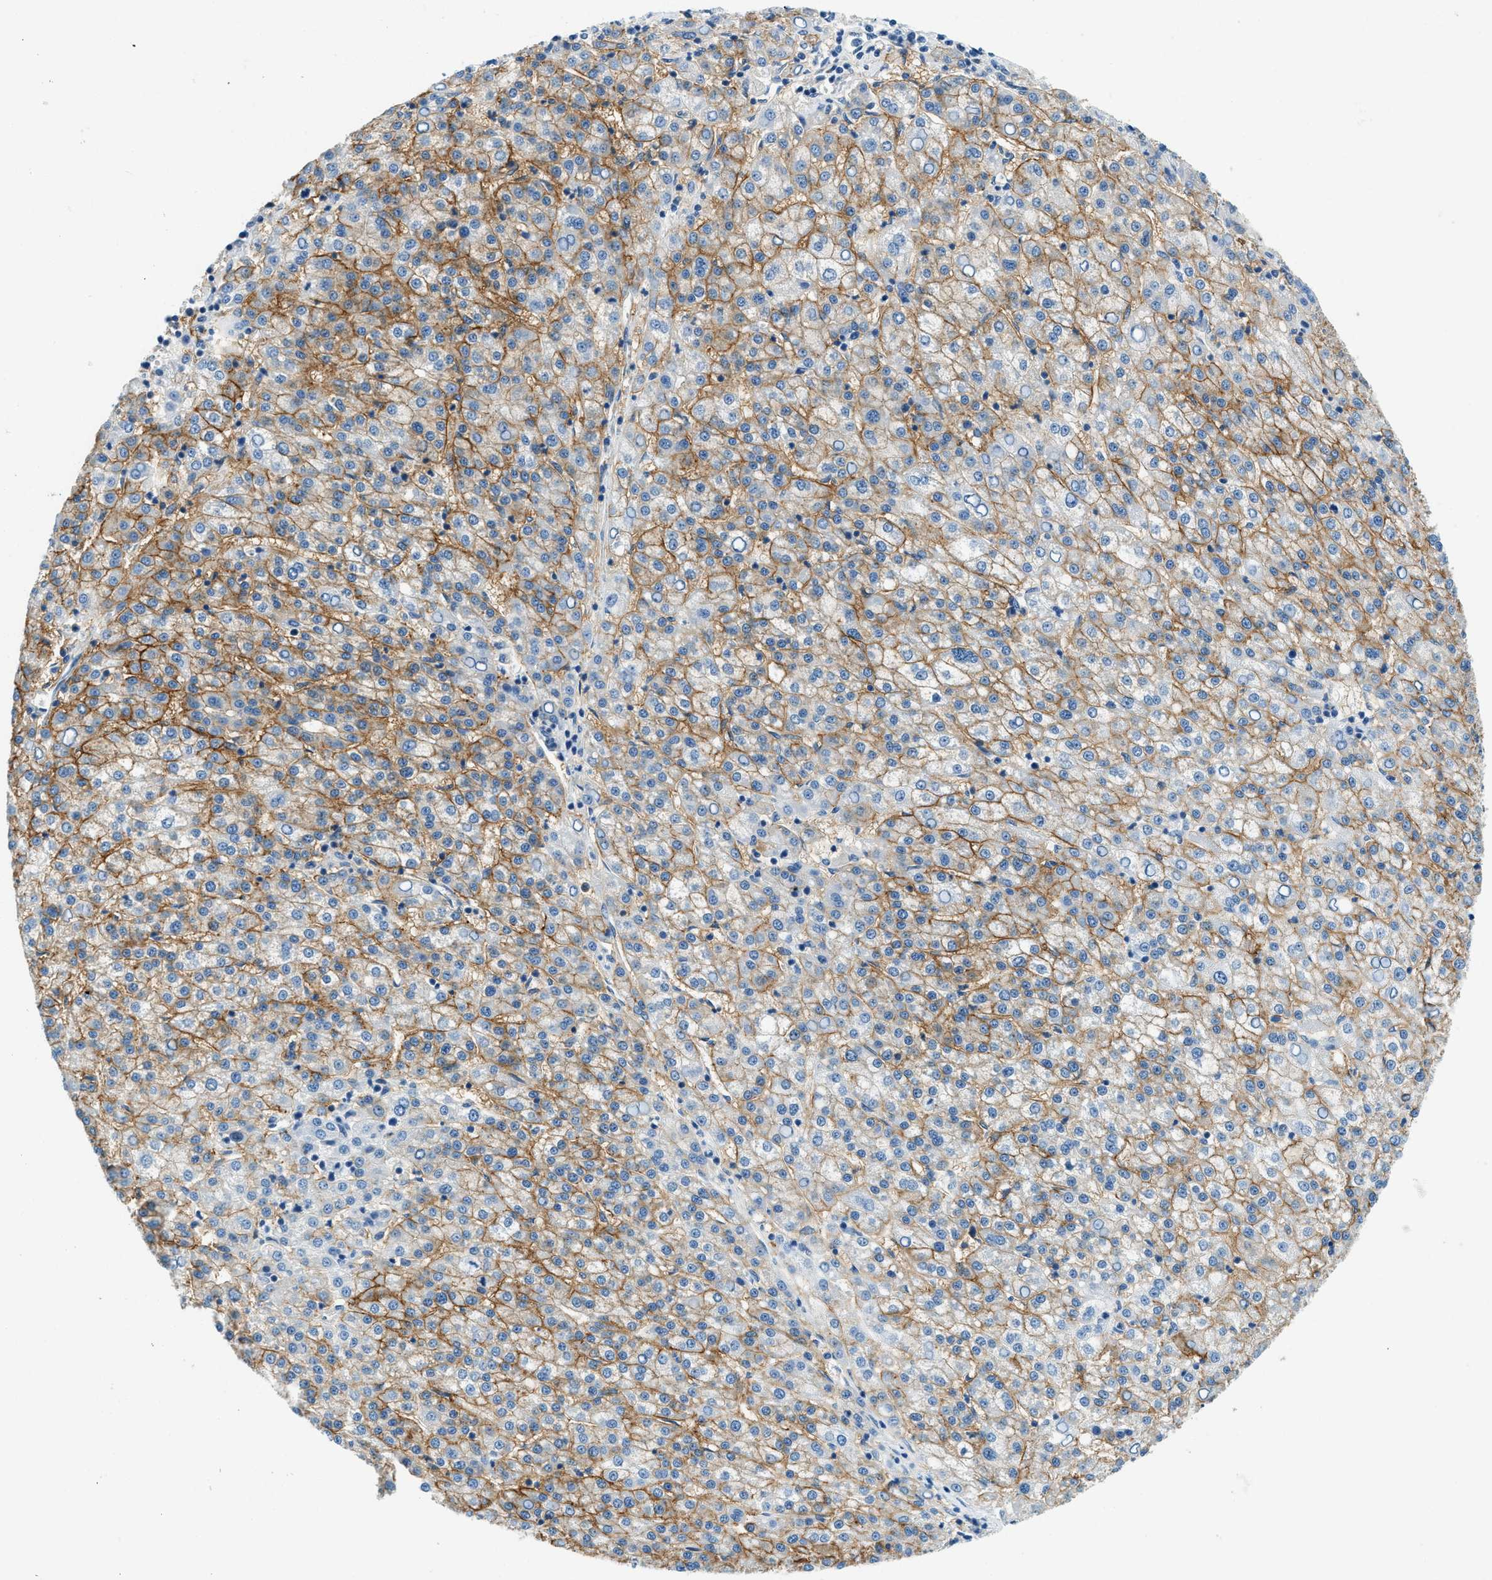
{"staining": {"intensity": "moderate", "quantity": ">75%", "location": "cytoplasmic/membranous"}, "tissue": "liver cancer", "cell_type": "Tumor cells", "image_type": "cancer", "snomed": [{"axis": "morphology", "description": "Carcinoma, Hepatocellular, NOS"}, {"axis": "topography", "description": "Liver"}], "caption": "Liver cancer (hepatocellular carcinoma) tissue shows moderate cytoplasmic/membranous staining in approximately >75% of tumor cells The staining was performed using DAB, with brown indicating positive protein expression. Nuclei are stained blue with hematoxylin.", "gene": "ZNF367", "patient": {"sex": "female", "age": 58}}